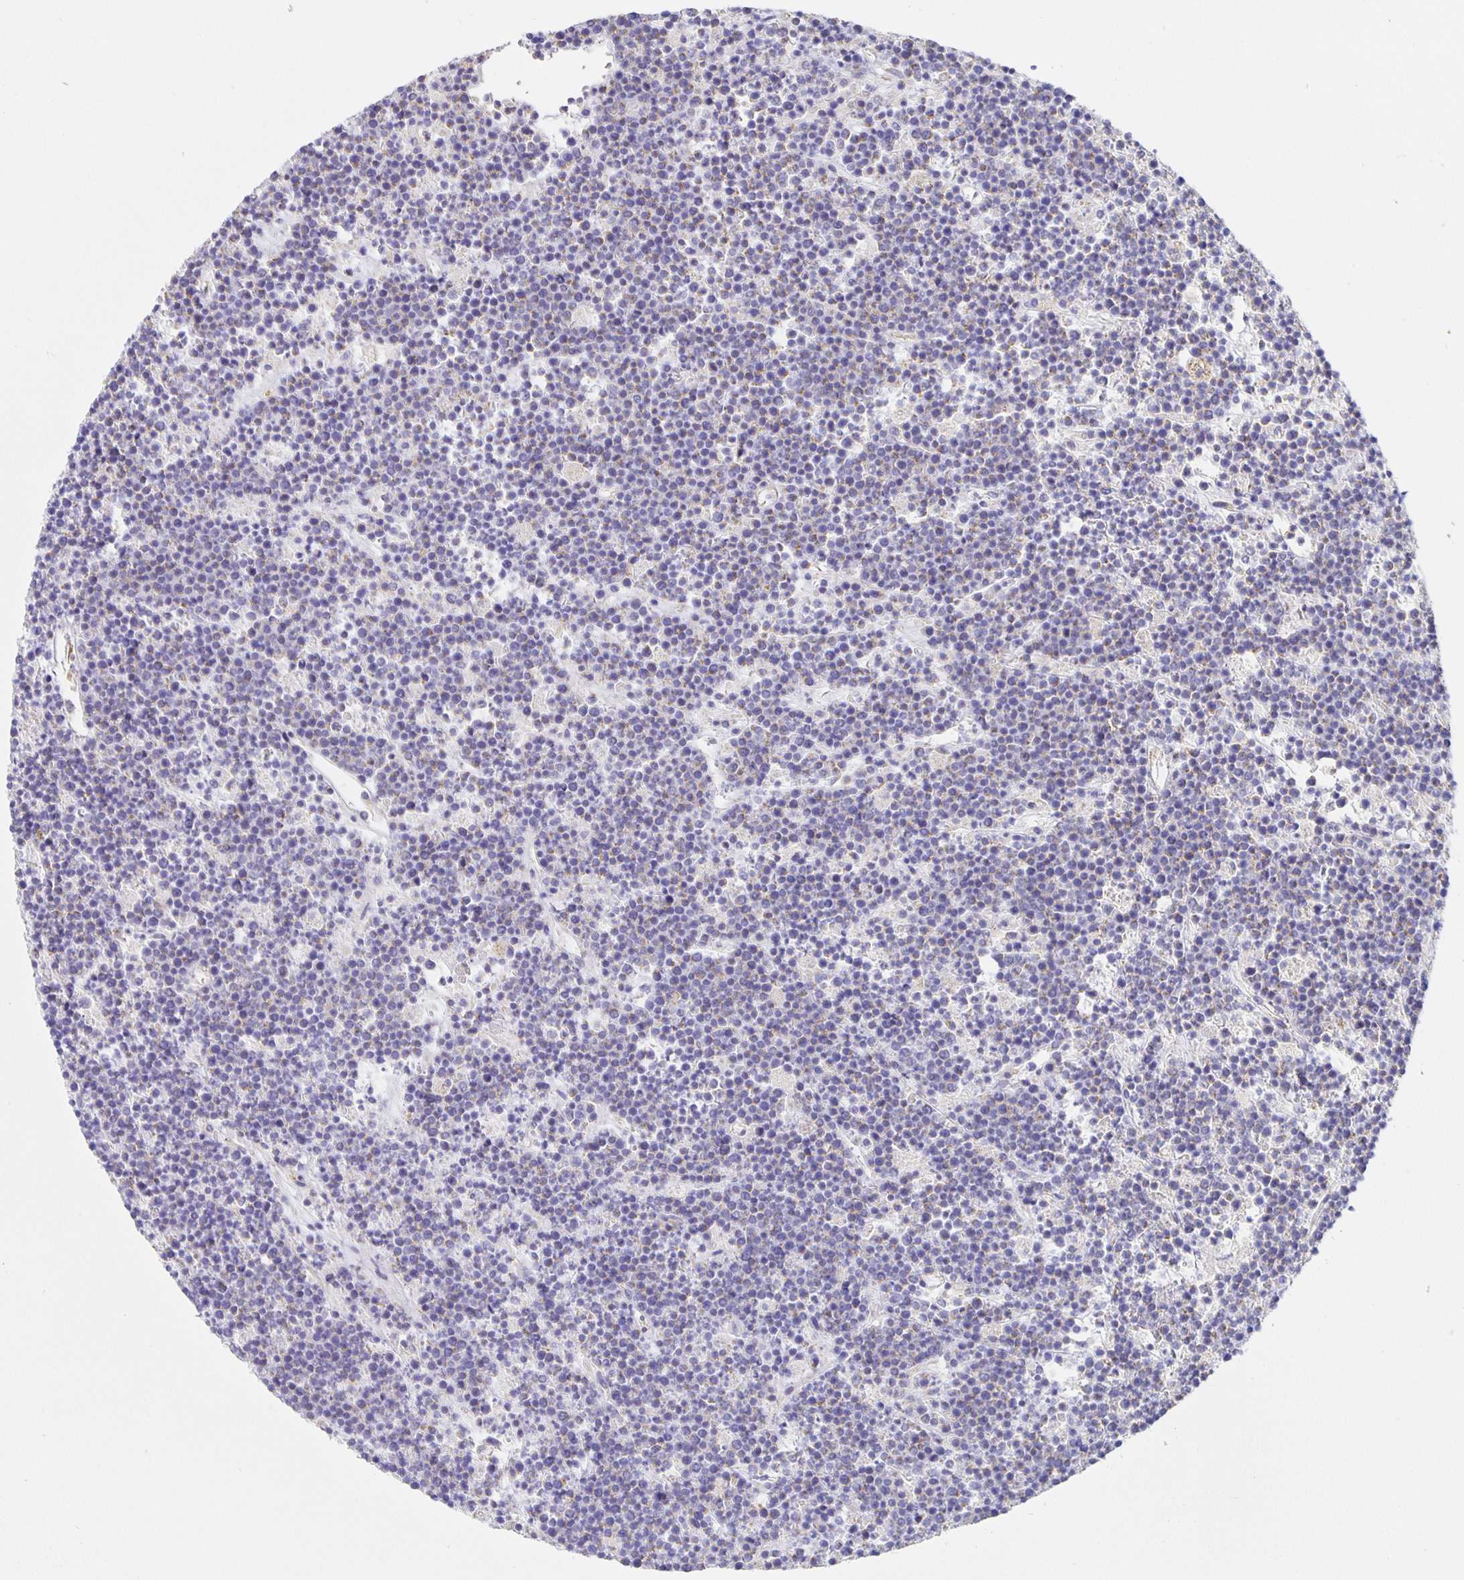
{"staining": {"intensity": "negative", "quantity": "none", "location": "none"}, "tissue": "lymphoma", "cell_type": "Tumor cells", "image_type": "cancer", "snomed": [{"axis": "morphology", "description": "Malignant lymphoma, non-Hodgkin's type, High grade"}, {"axis": "topography", "description": "Ovary"}], "caption": "A micrograph of lymphoma stained for a protein shows no brown staining in tumor cells.", "gene": "FLRT3", "patient": {"sex": "female", "age": 56}}